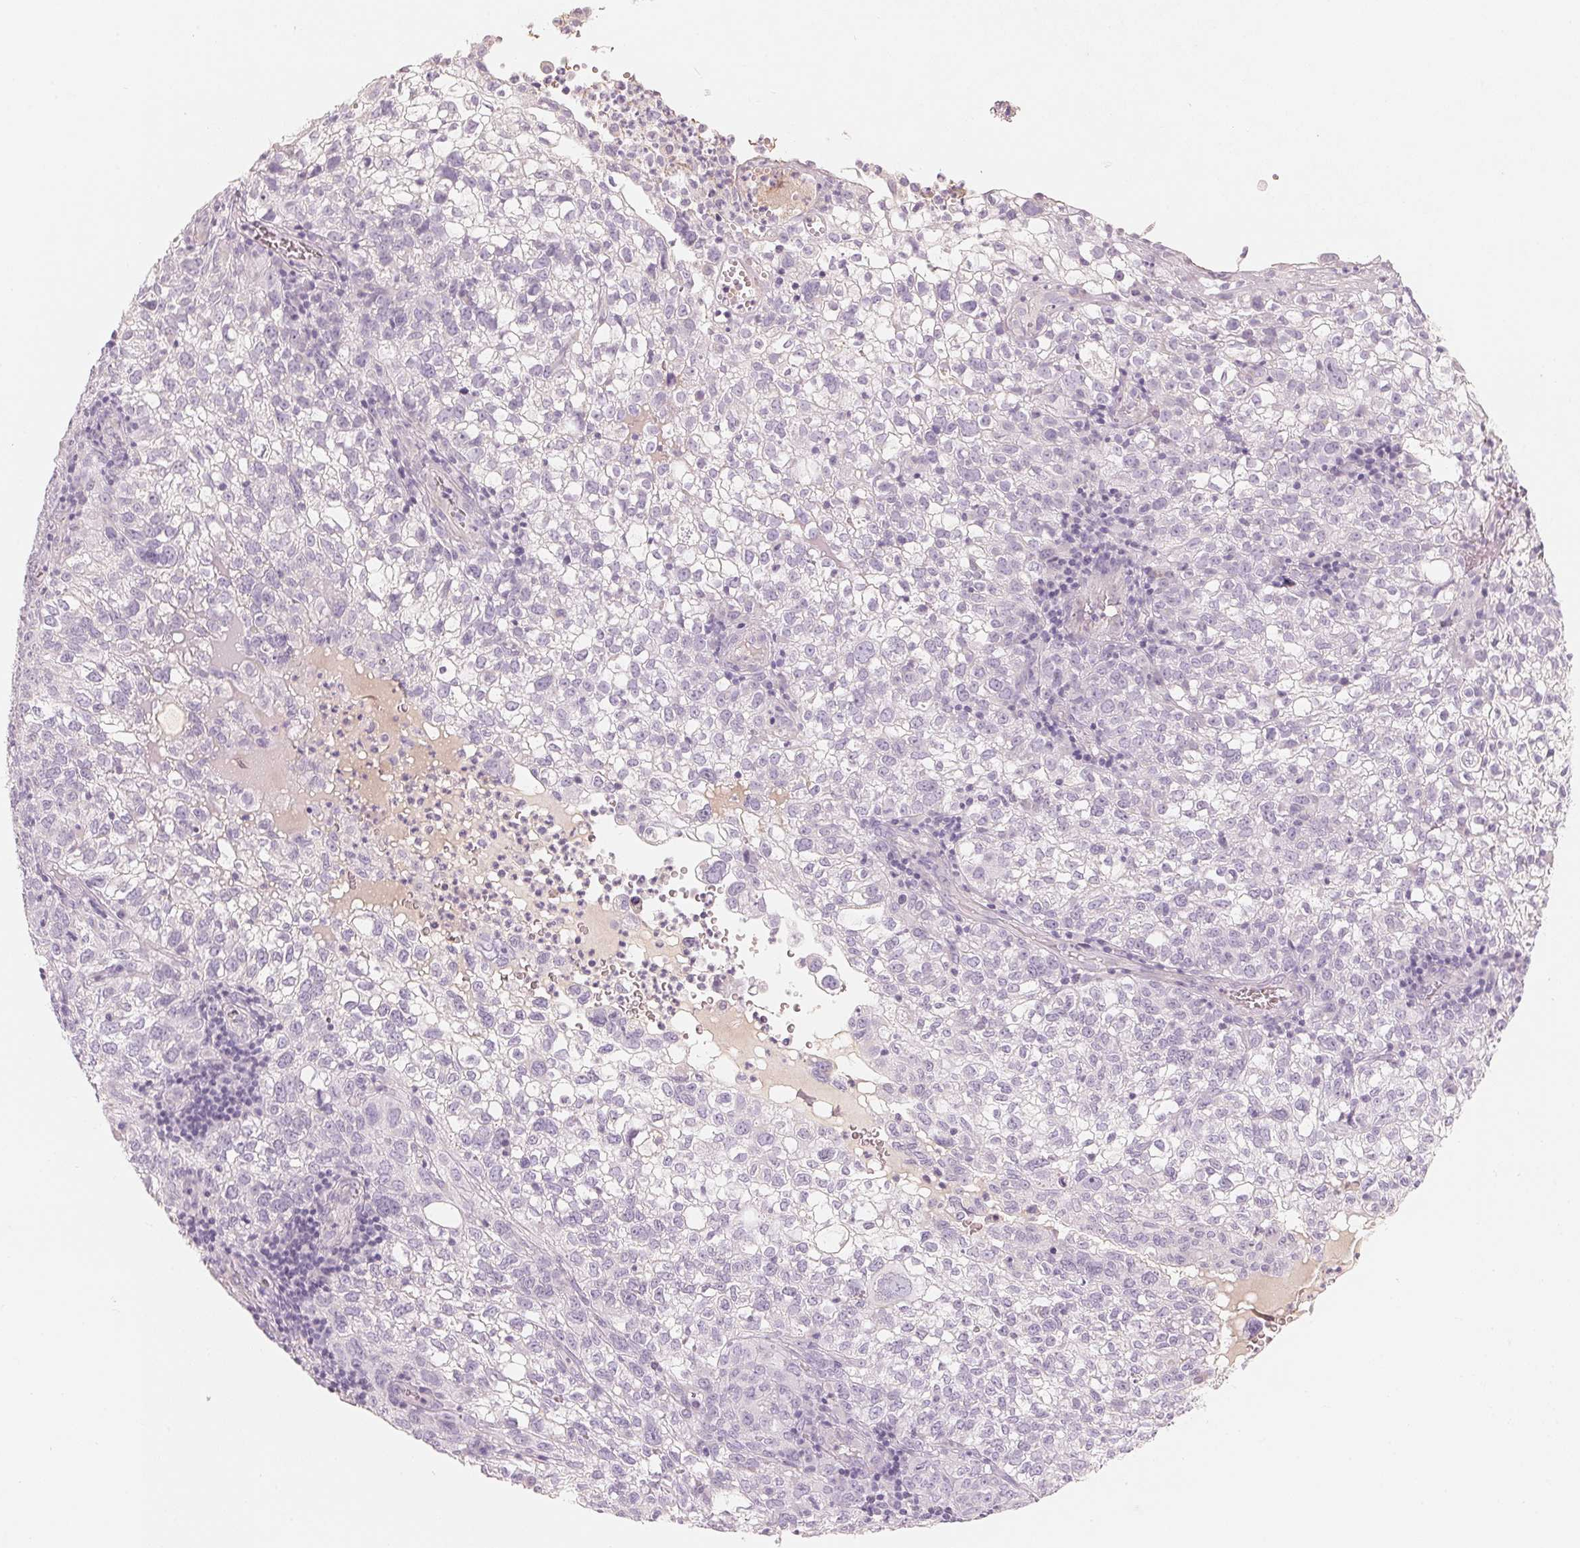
{"staining": {"intensity": "negative", "quantity": "none", "location": "none"}, "tissue": "cervical cancer", "cell_type": "Tumor cells", "image_type": "cancer", "snomed": [{"axis": "morphology", "description": "Squamous cell carcinoma, NOS"}, {"axis": "topography", "description": "Cervix"}], "caption": "Micrograph shows no protein expression in tumor cells of cervical squamous cell carcinoma tissue.", "gene": "CFHR2", "patient": {"sex": "female", "age": 55}}